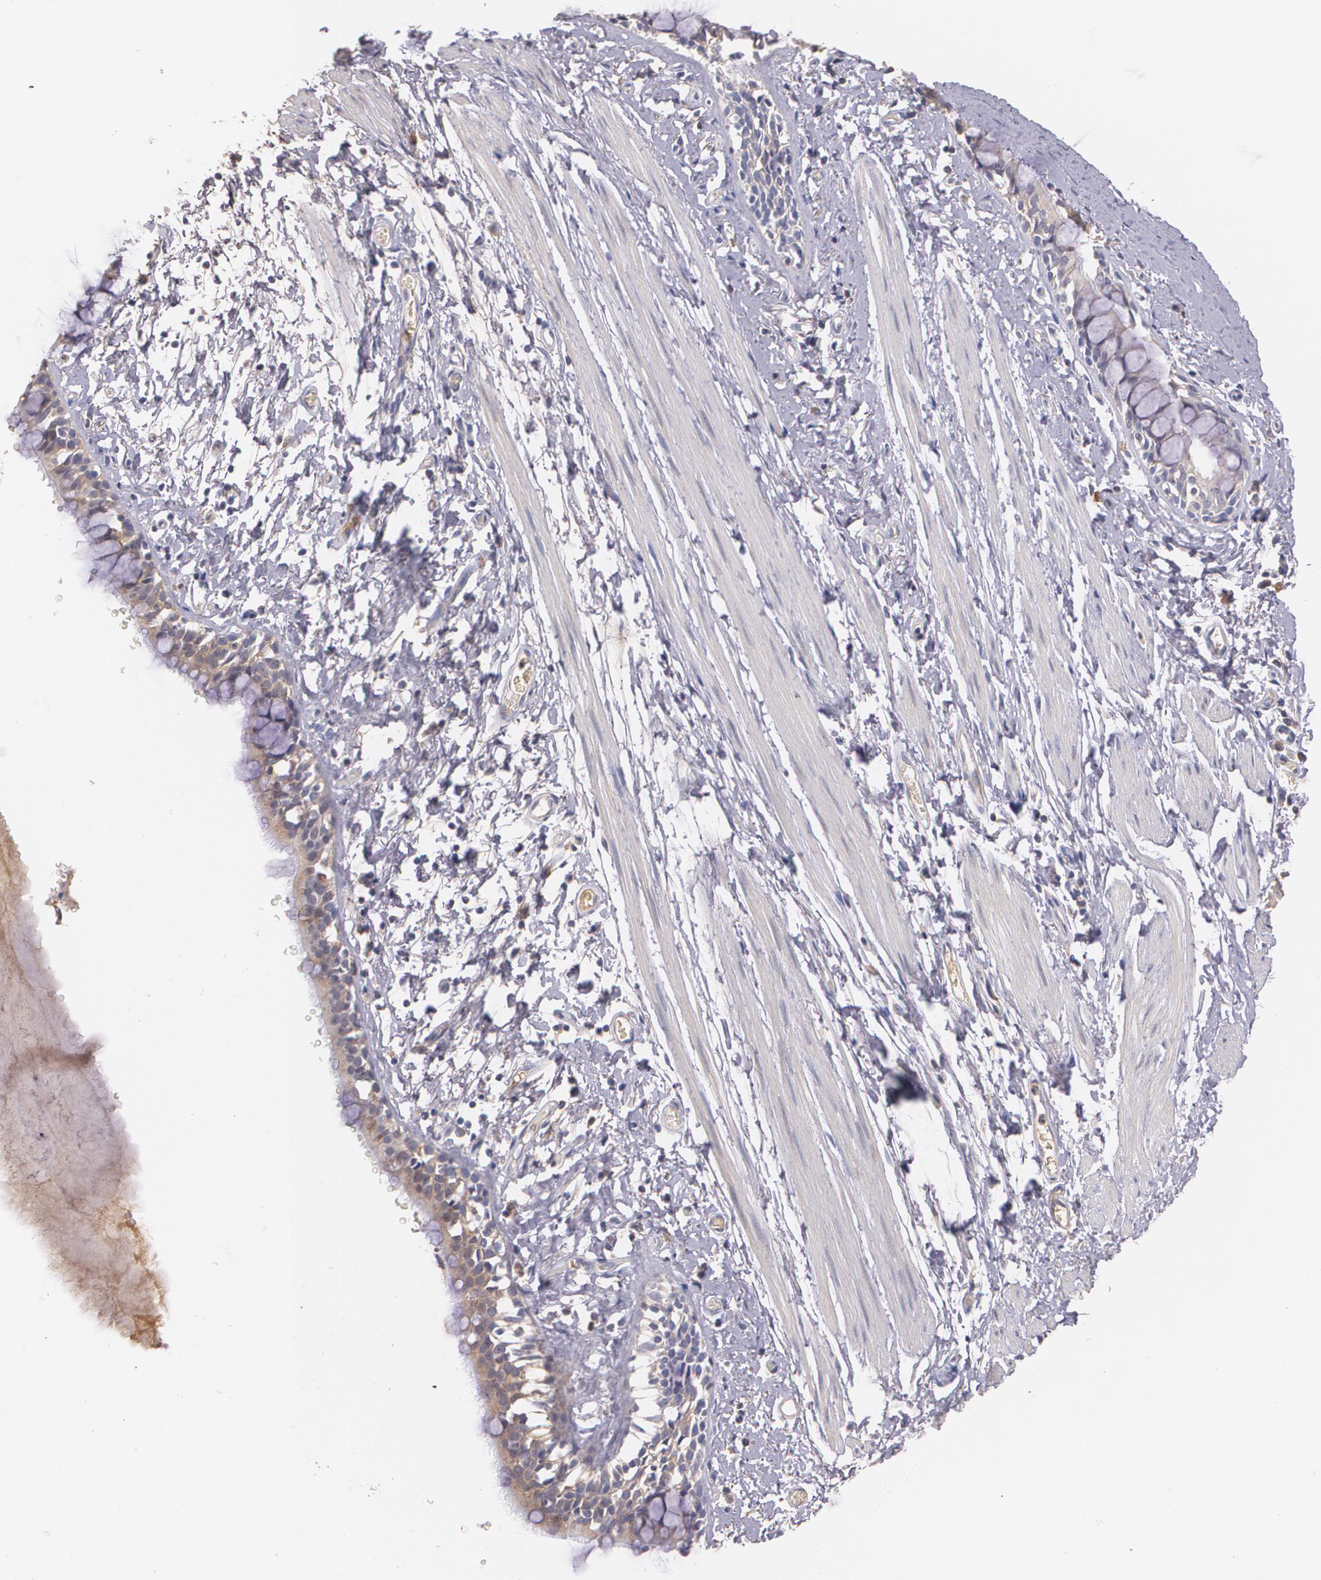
{"staining": {"intensity": "moderate", "quantity": "25%-75%", "location": "cytoplasmic/membranous"}, "tissue": "bronchus", "cell_type": "Respiratory epithelial cells", "image_type": "normal", "snomed": [{"axis": "morphology", "description": "Normal tissue, NOS"}, {"axis": "topography", "description": "Lymph node of abdomen"}, {"axis": "topography", "description": "Lymph node of pelvis"}], "caption": "IHC micrograph of benign bronchus: human bronchus stained using immunohistochemistry (IHC) reveals medium levels of moderate protein expression localized specifically in the cytoplasmic/membranous of respiratory epithelial cells, appearing as a cytoplasmic/membranous brown color.", "gene": "AMBP", "patient": {"sex": "female", "age": 65}}